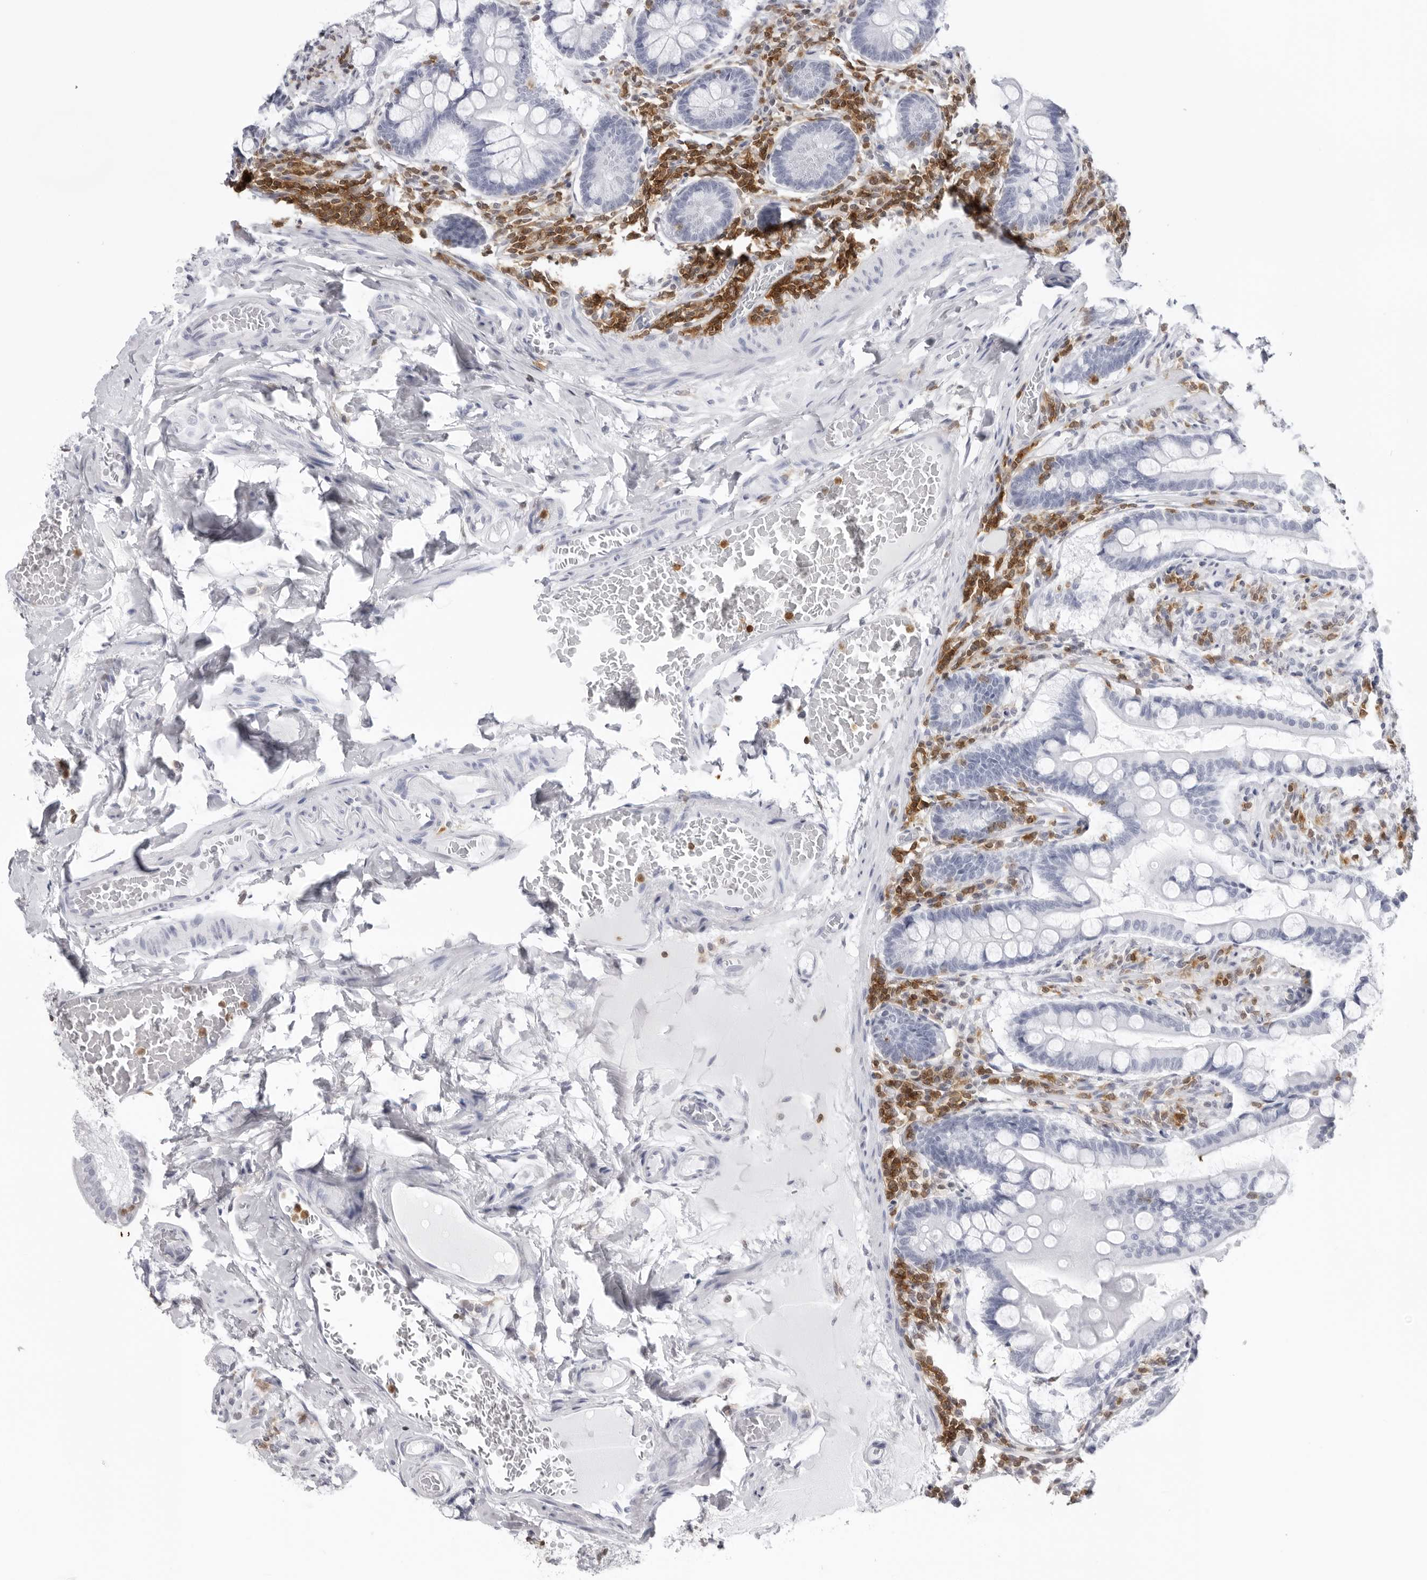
{"staining": {"intensity": "negative", "quantity": "none", "location": "none"}, "tissue": "small intestine", "cell_type": "Glandular cells", "image_type": "normal", "snomed": [{"axis": "morphology", "description": "Normal tissue, NOS"}, {"axis": "topography", "description": "Small intestine"}], "caption": "Glandular cells are negative for protein expression in unremarkable human small intestine. Nuclei are stained in blue.", "gene": "FMNL1", "patient": {"sex": "male", "age": 41}}